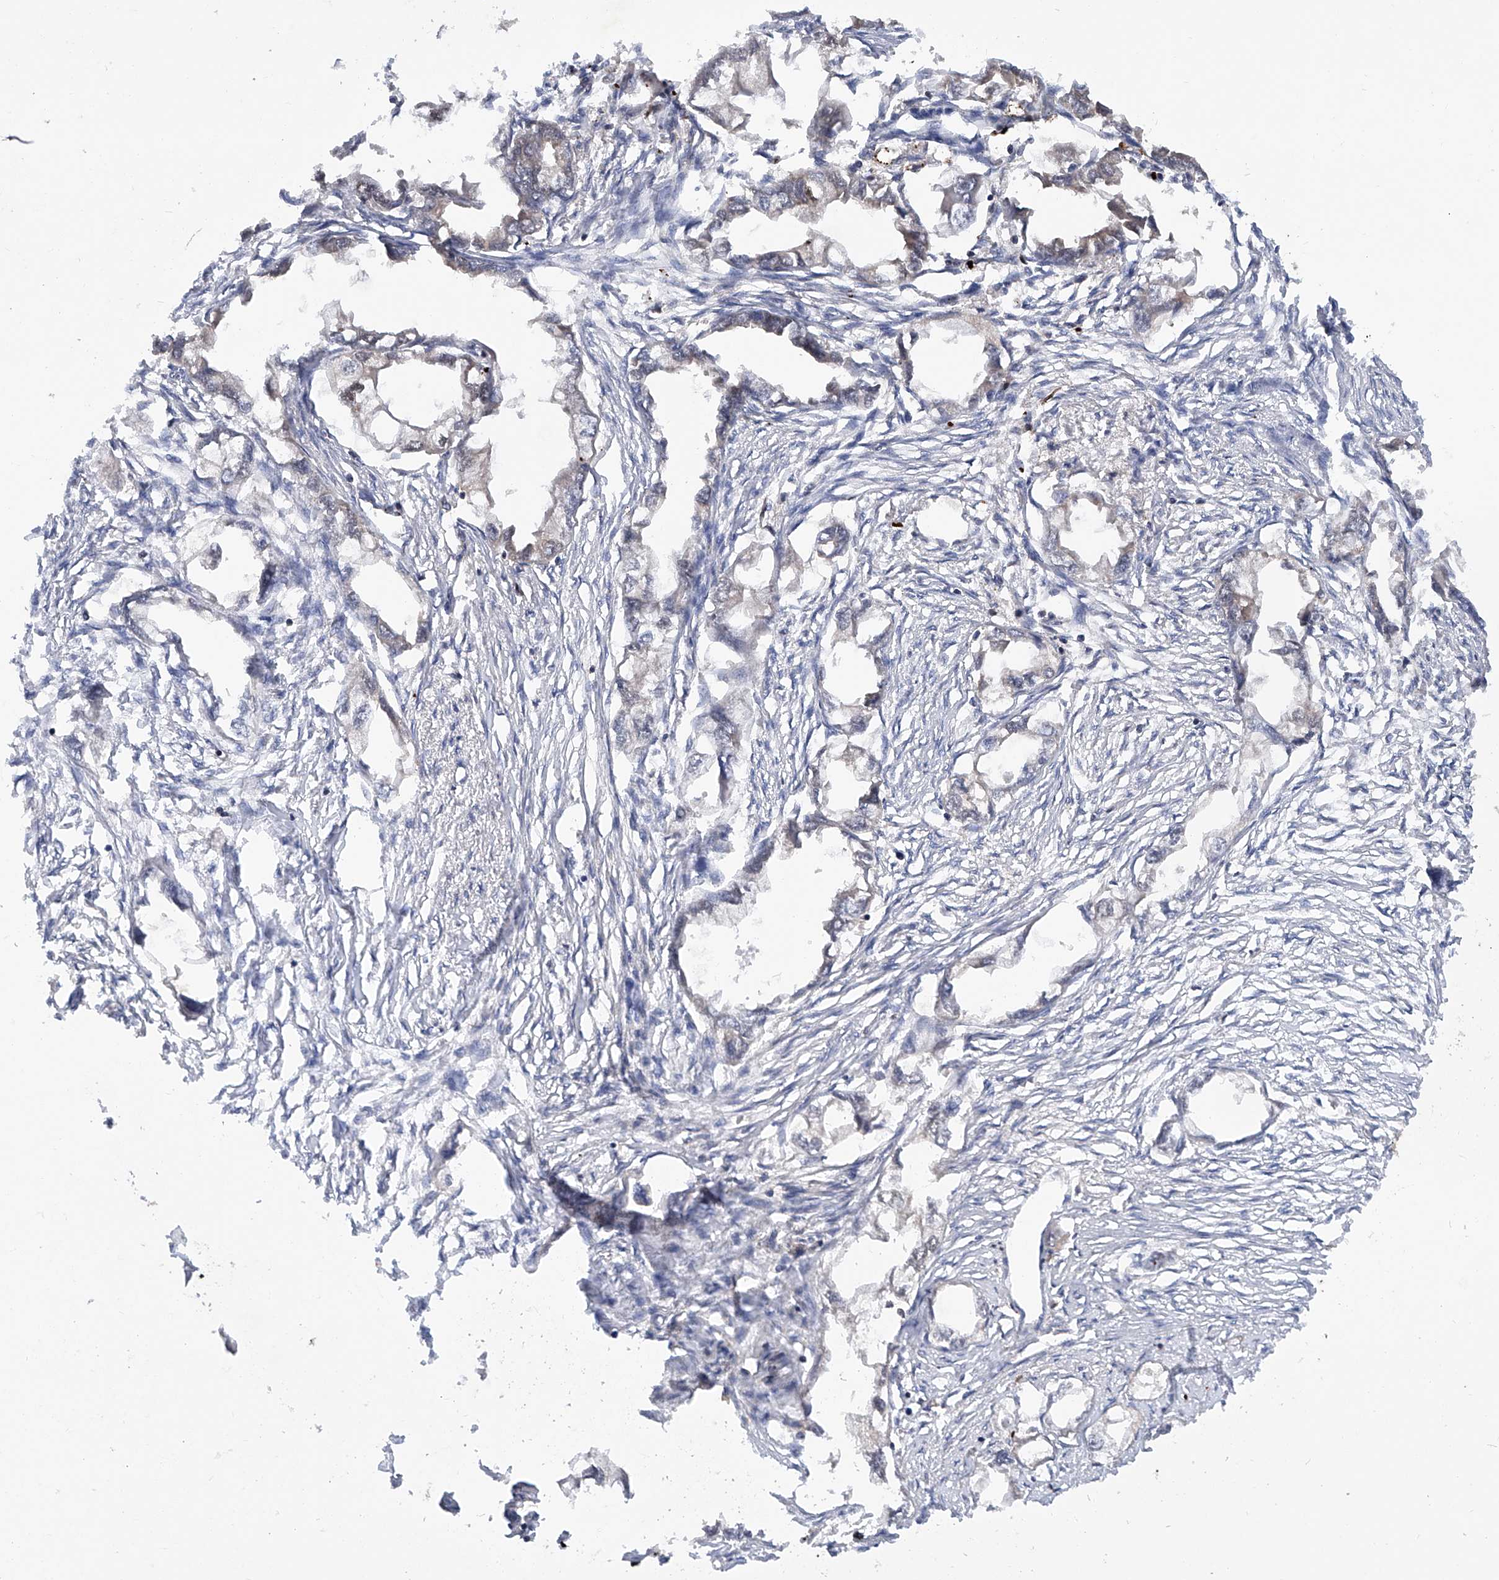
{"staining": {"intensity": "negative", "quantity": "none", "location": "none"}, "tissue": "endometrial cancer", "cell_type": "Tumor cells", "image_type": "cancer", "snomed": [{"axis": "morphology", "description": "Adenocarcinoma, NOS"}, {"axis": "morphology", "description": "Adenocarcinoma, metastatic, NOS"}, {"axis": "topography", "description": "Adipose tissue"}, {"axis": "topography", "description": "Endometrium"}], "caption": "IHC of endometrial cancer (adenocarcinoma) shows no positivity in tumor cells. Nuclei are stained in blue.", "gene": "ASCC3", "patient": {"sex": "female", "age": 67}}